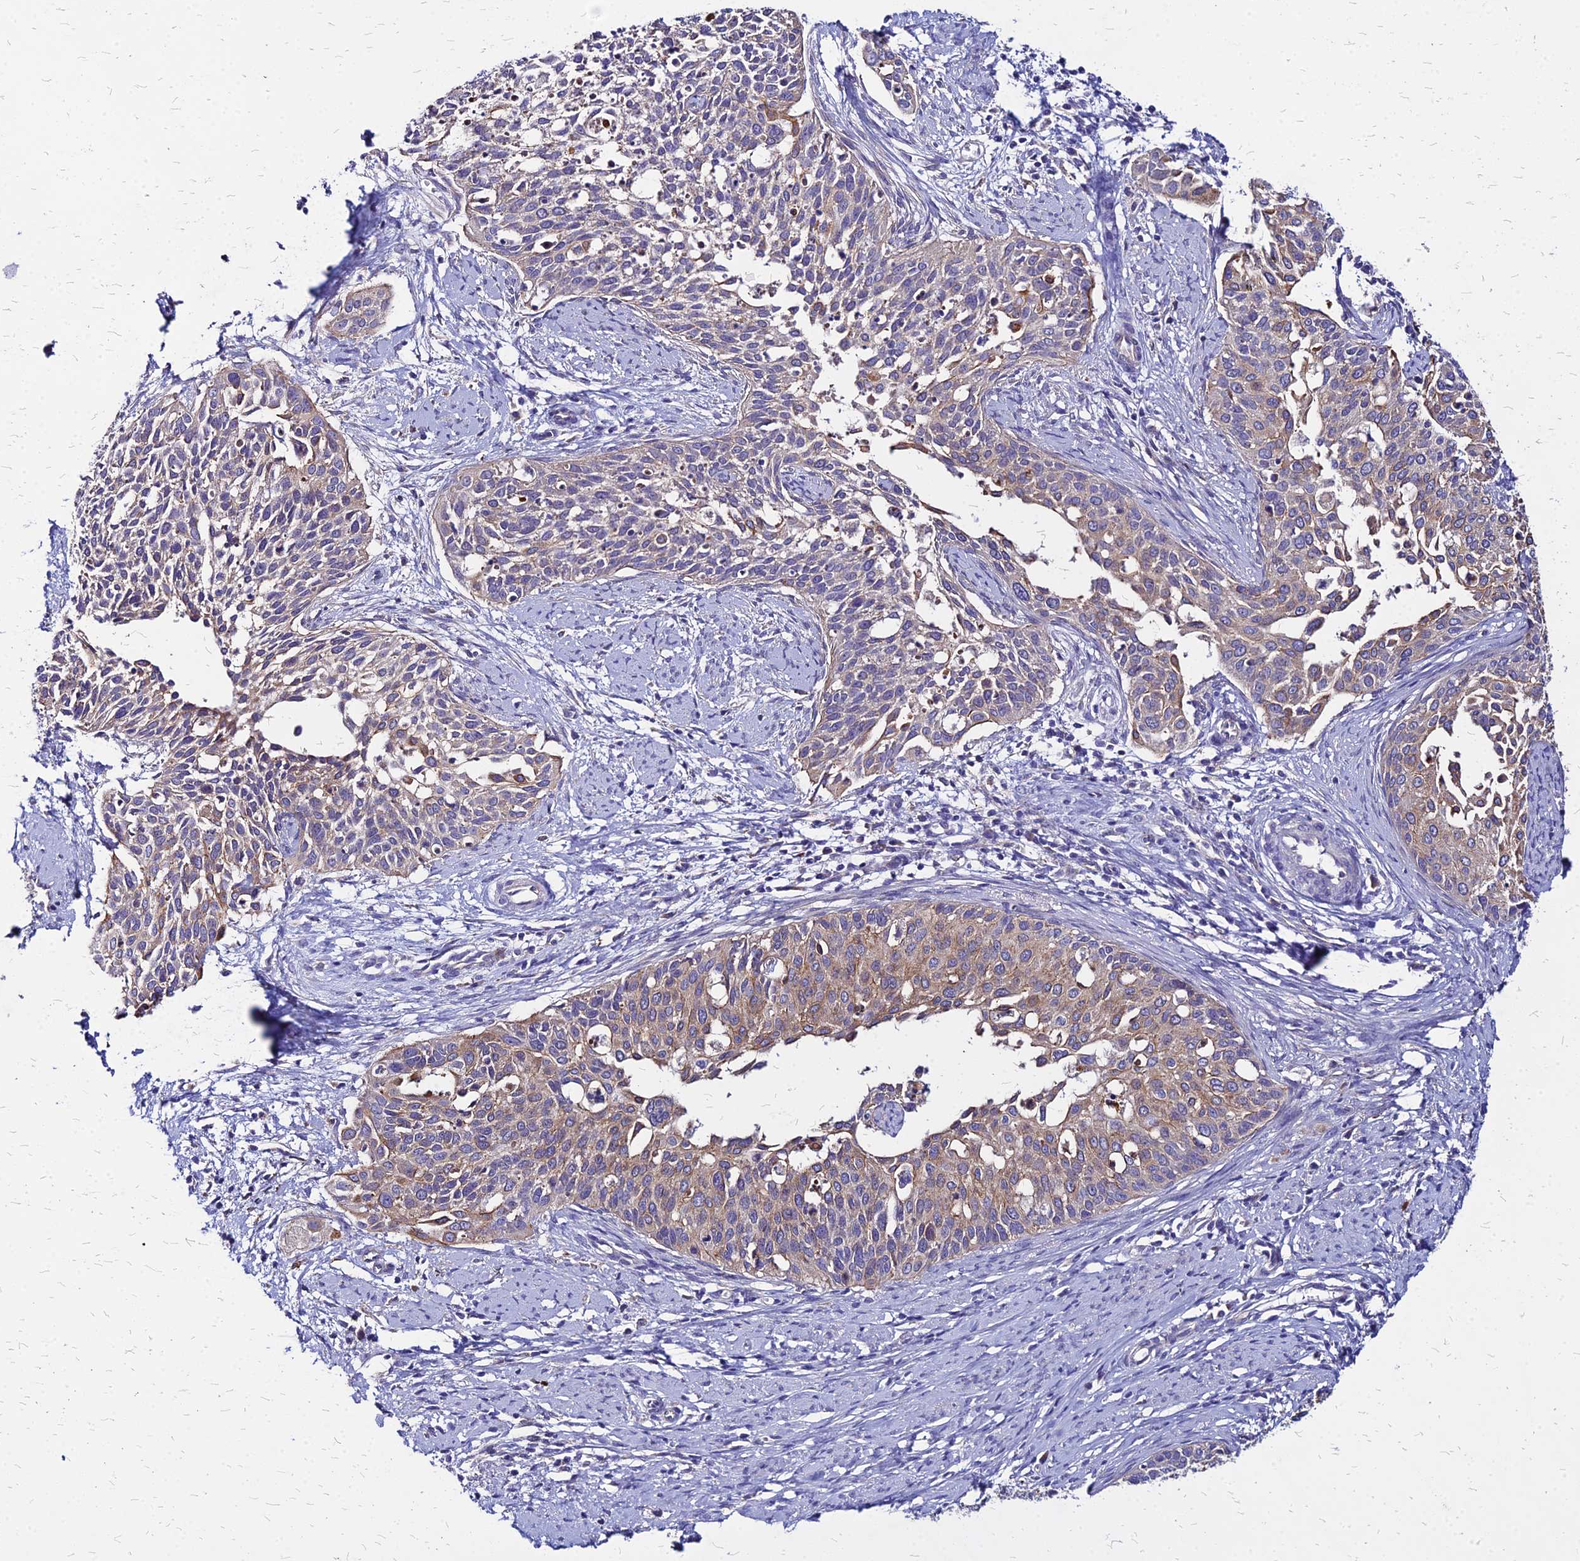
{"staining": {"intensity": "moderate", "quantity": "<25%", "location": "cytoplasmic/membranous"}, "tissue": "cervical cancer", "cell_type": "Tumor cells", "image_type": "cancer", "snomed": [{"axis": "morphology", "description": "Squamous cell carcinoma, NOS"}, {"axis": "topography", "description": "Cervix"}], "caption": "Immunohistochemical staining of human cervical cancer reveals low levels of moderate cytoplasmic/membranous protein positivity in approximately <25% of tumor cells.", "gene": "COMMD10", "patient": {"sex": "female", "age": 44}}